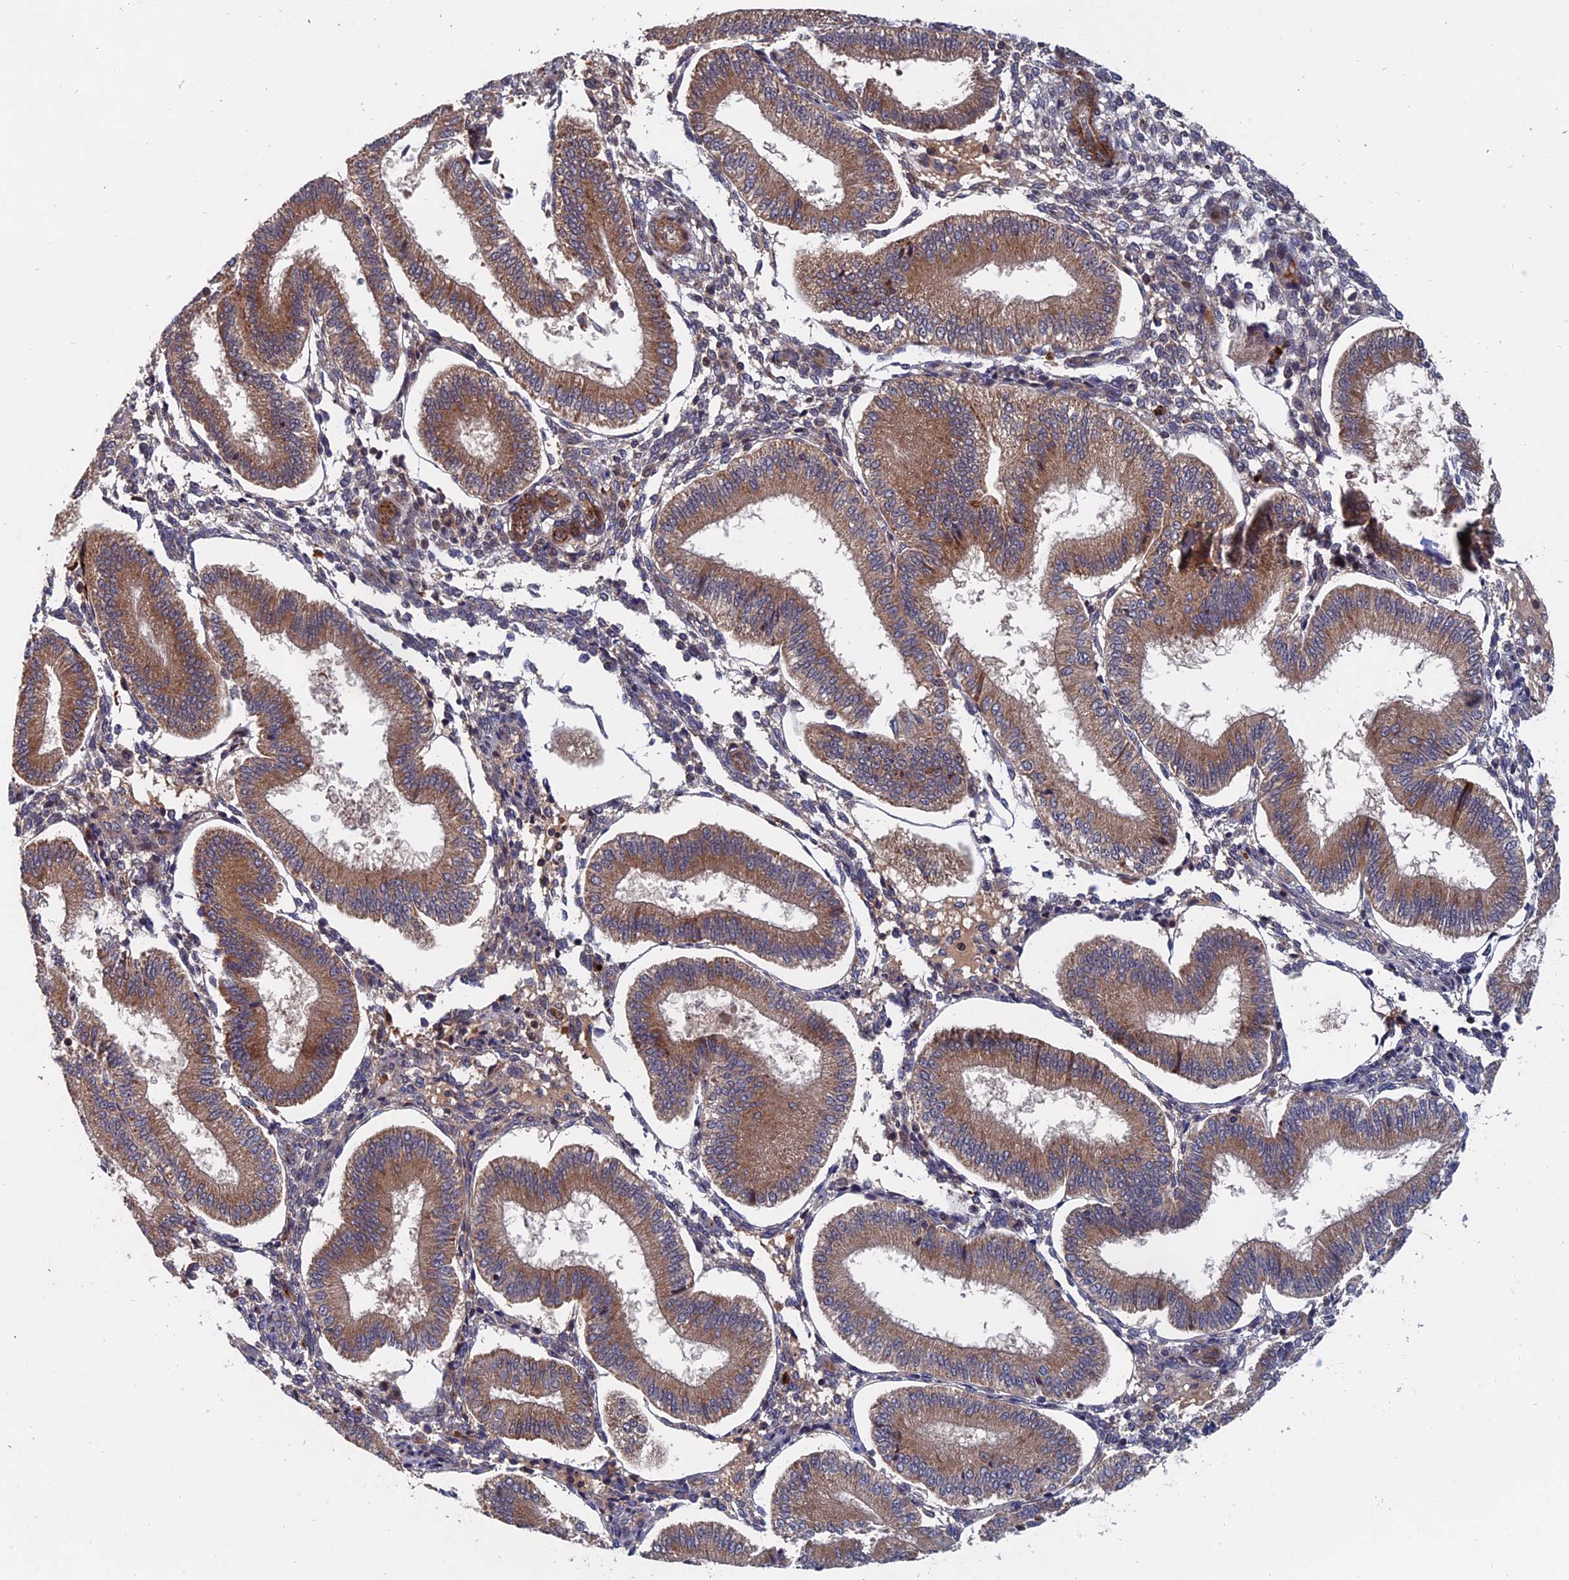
{"staining": {"intensity": "weak", "quantity": "<25%", "location": "cytoplasmic/membranous"}, "tissue": "endometrium", "cell_type": "Cells in endometrial stroma", "image_type": "normal", "snomed": [{"axis": "morphology", "description": "Normal tissue, NOS"}, {"axis": "topography", "description": "Endometrium"}], "caption": "There is no significant staining in cells in endometrial stroma of endometrium. (Immunohistochemistry, brightfield microscopy, high magnification).", "gene": "TRAPPC2L", "patient": {"sex": "female", "age": 39}}